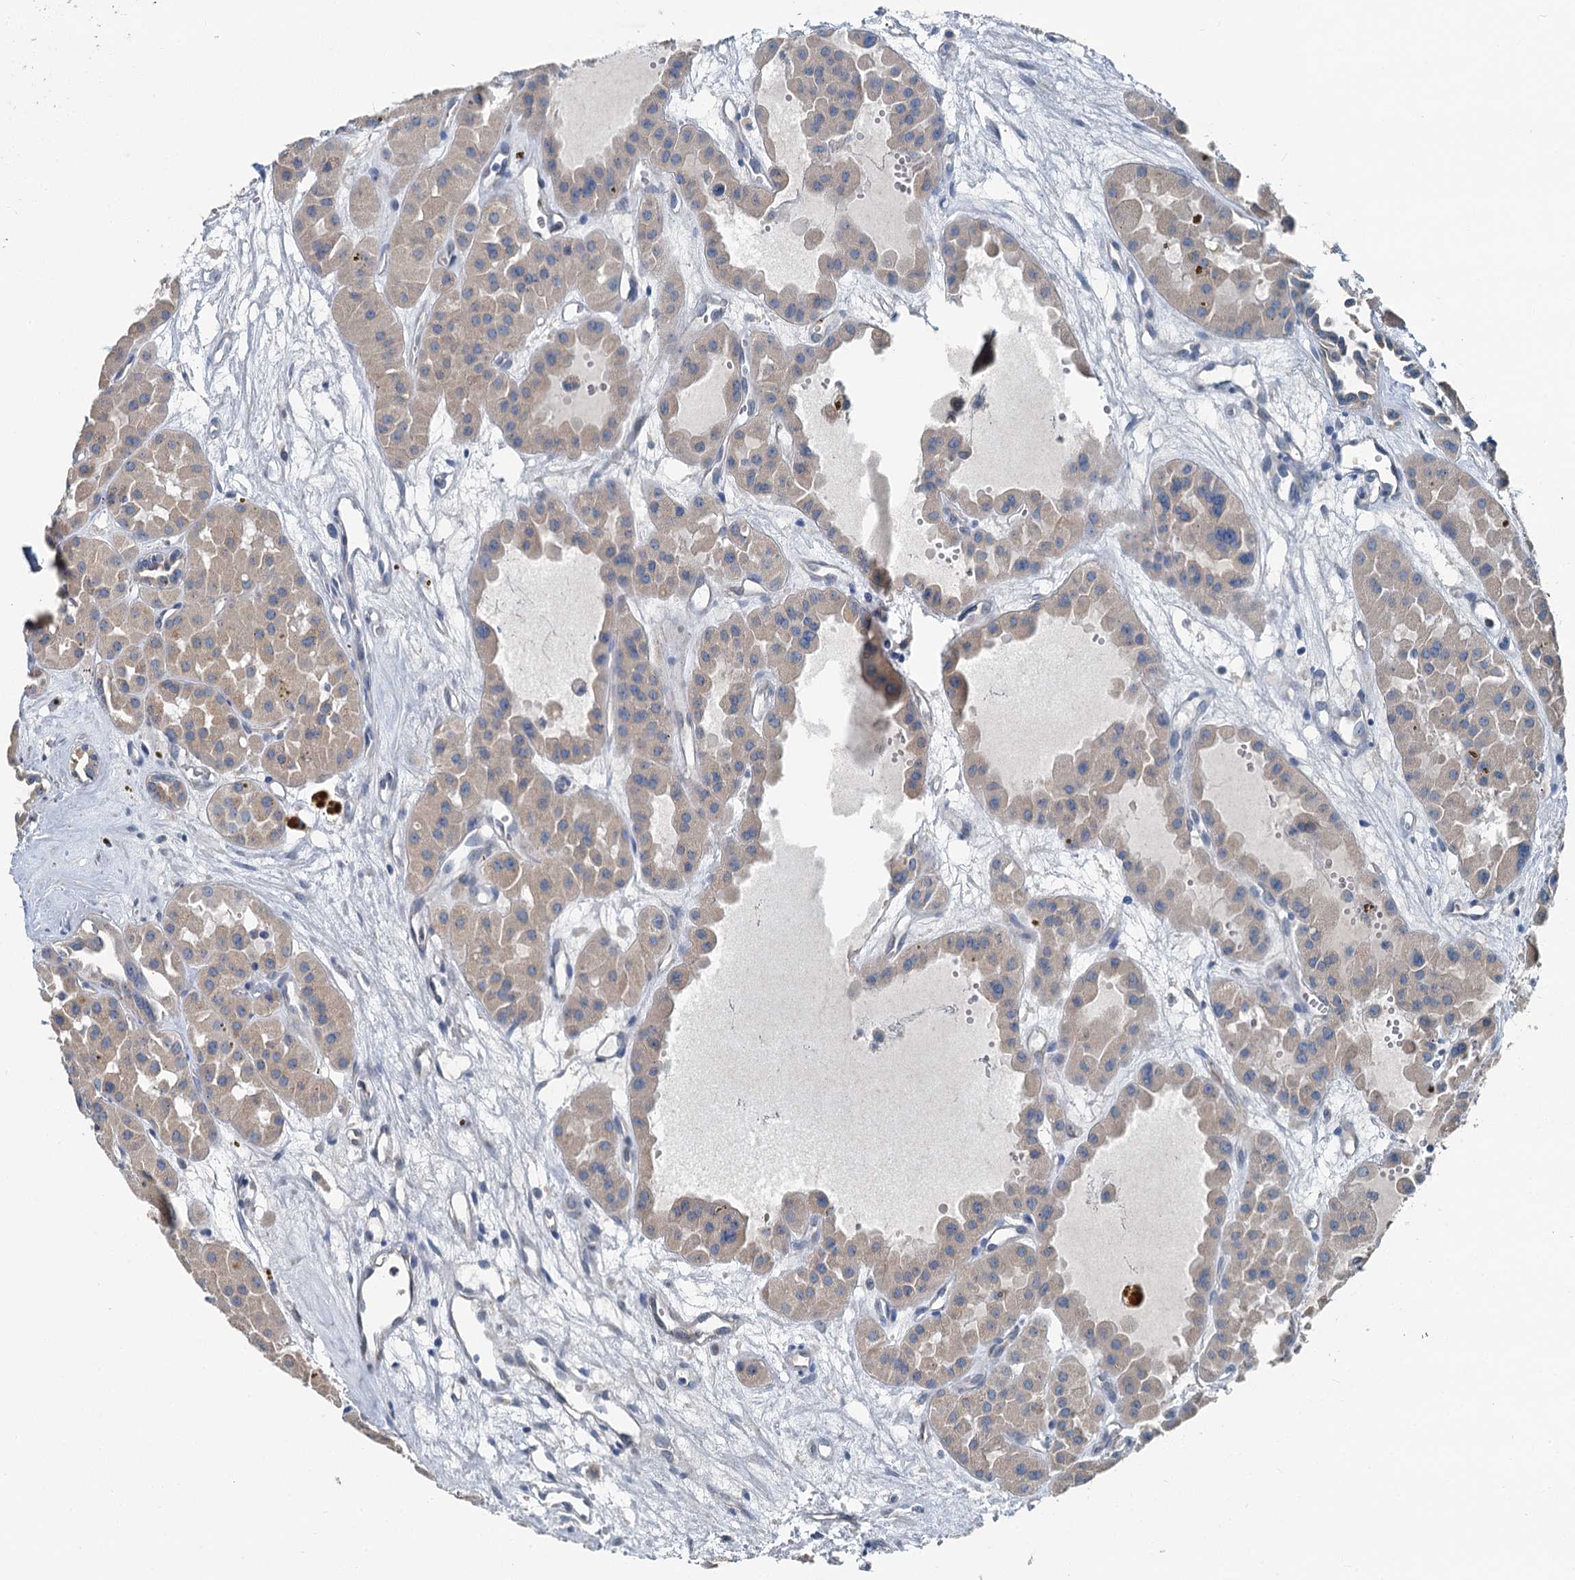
{"staining": {"intensity": "weak", "quantity": ">75%", "location": "cytoplasmic/membranous"}, "tissue": "renal cancer", "cell_type": "Tumor cells", "image_type": "cancer", "snomed": [{"axis": "morphology", "description": "Carcinoma, NOS"}, {"axis": "topography", "description": "Kidney"}], "caption": "Carcinoma (renal) stained with a brown dye exhibits weak cytoplasmic/membranous positive staining in about >75% of tumor cells.", "gene": "C6orf120", "patient": {"sex": "female", "age": 75}}